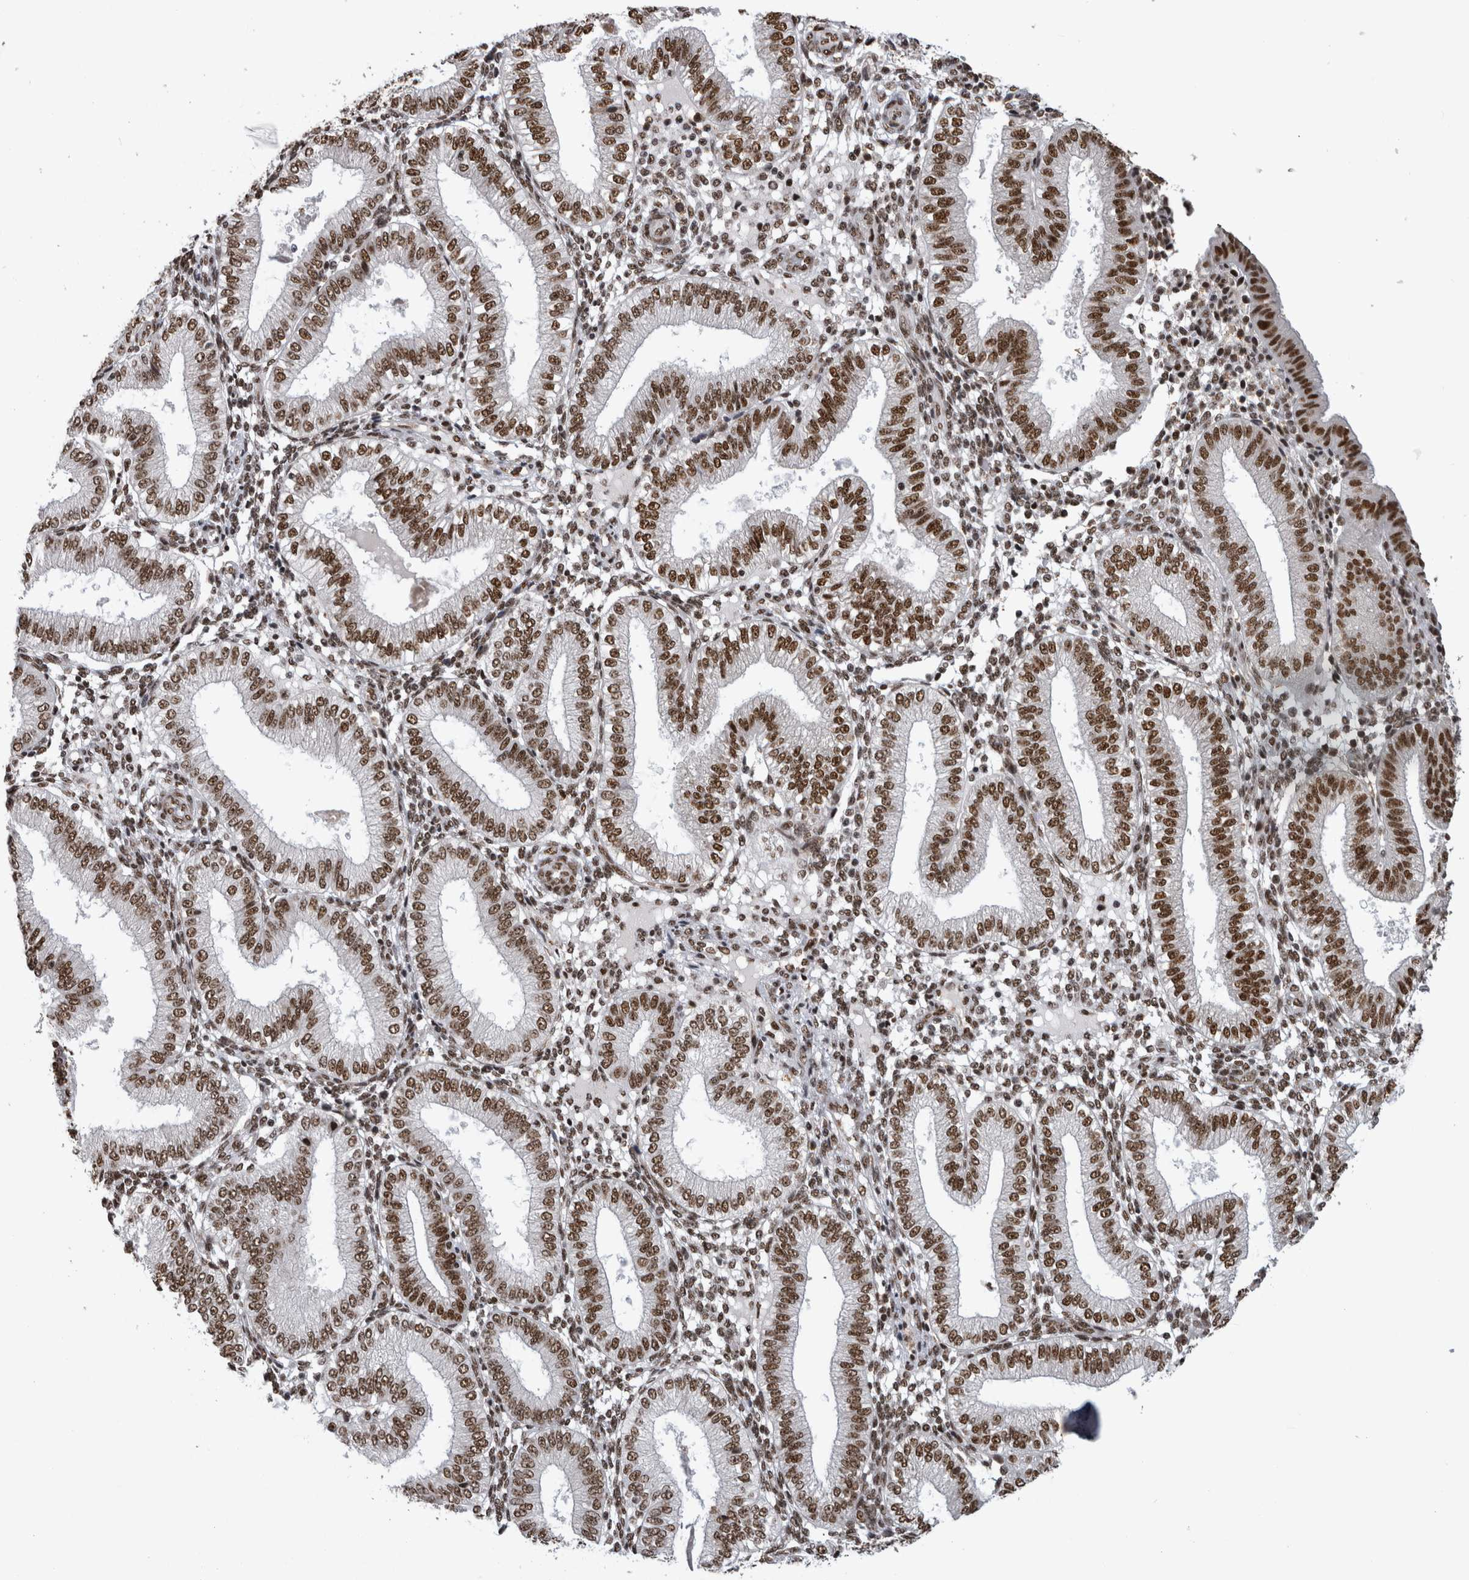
{"staining": {"intensity": "moderate", "quantity": ">75%", "location": "nuclear"}, "tissue": "endometrium", "cell_type": "Cells in endometrial stroma", "image_type": "normal", "snomed": [{"axis": "morphology", "description": "Normal tissue, NOS"}, {"axis": "topography", "description": "Endometrium"}], "caption": "The histopathology image shows immunohistochemical staining of benign endometrium. There is moderate nuclear positivity is present in approximately >75% of cells in endometrial stroma. The protein is stained brown, and the nuclei are stained in blue (DAB IHC with brightfield microscopy, high magnification).", "gene": "ZSCAN2", "patient": {"sex": "female", "age": 39}}